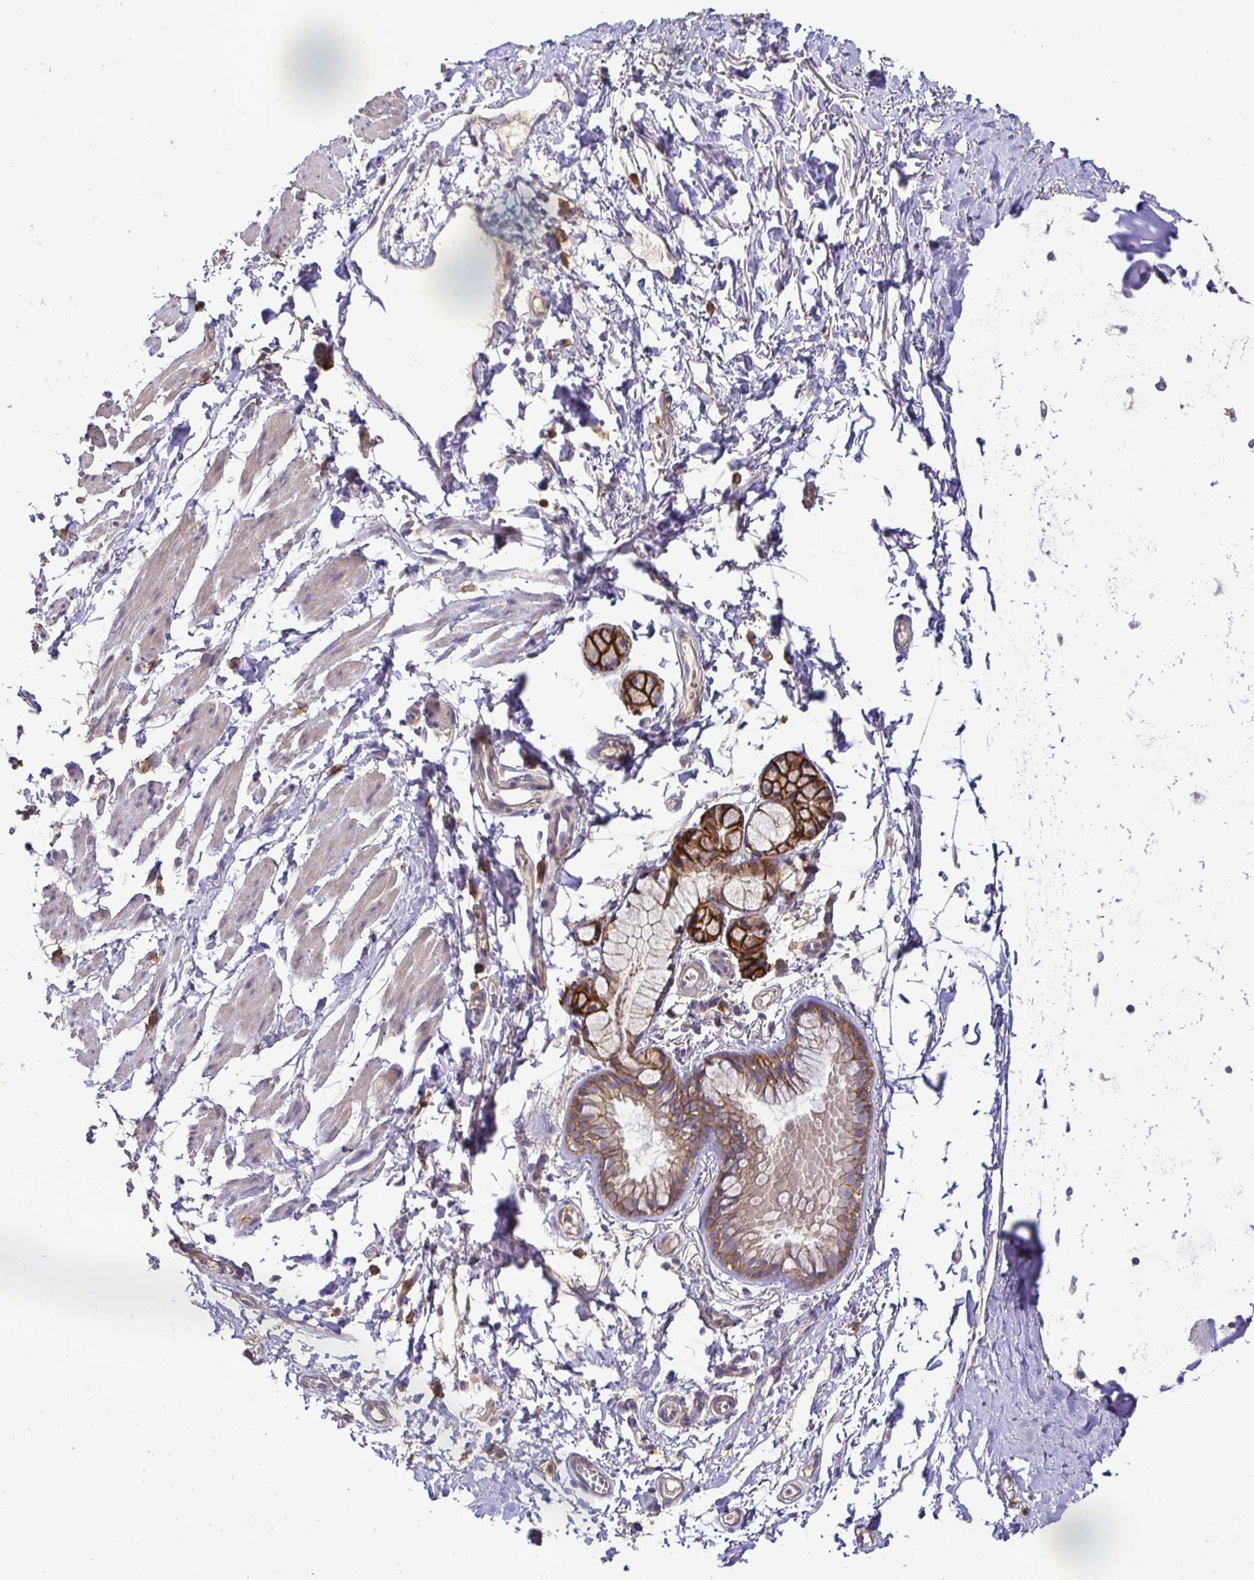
{"staining": {"intensity": "moderate", "quantity": "25%-75%", "location": "cytoplasmic/membranous"}, "tissue": "bronchus", "cell_type": "Respiratory epithelial cells", "image_type": "normal", "snomed": [{"axis": "morphology", "description": "Normal tissue, NOS"}, {"axis": "topography", "description": "Cartilage tissue"}, {"axis": "topography", "description": "Bronchus"}, {"axis": "topography", "description": "Peripheral nerve tissue"}], "caption": "An image of bronchus stained for a protein reveals moderate cytoplasmic/membranous brown staining in respiratory epithelial cells. The protein is shown in brown color, while the nuclei are stained blue.", "gene": "SLC9A1", "patient": {"sex": "female", "age": 59}}